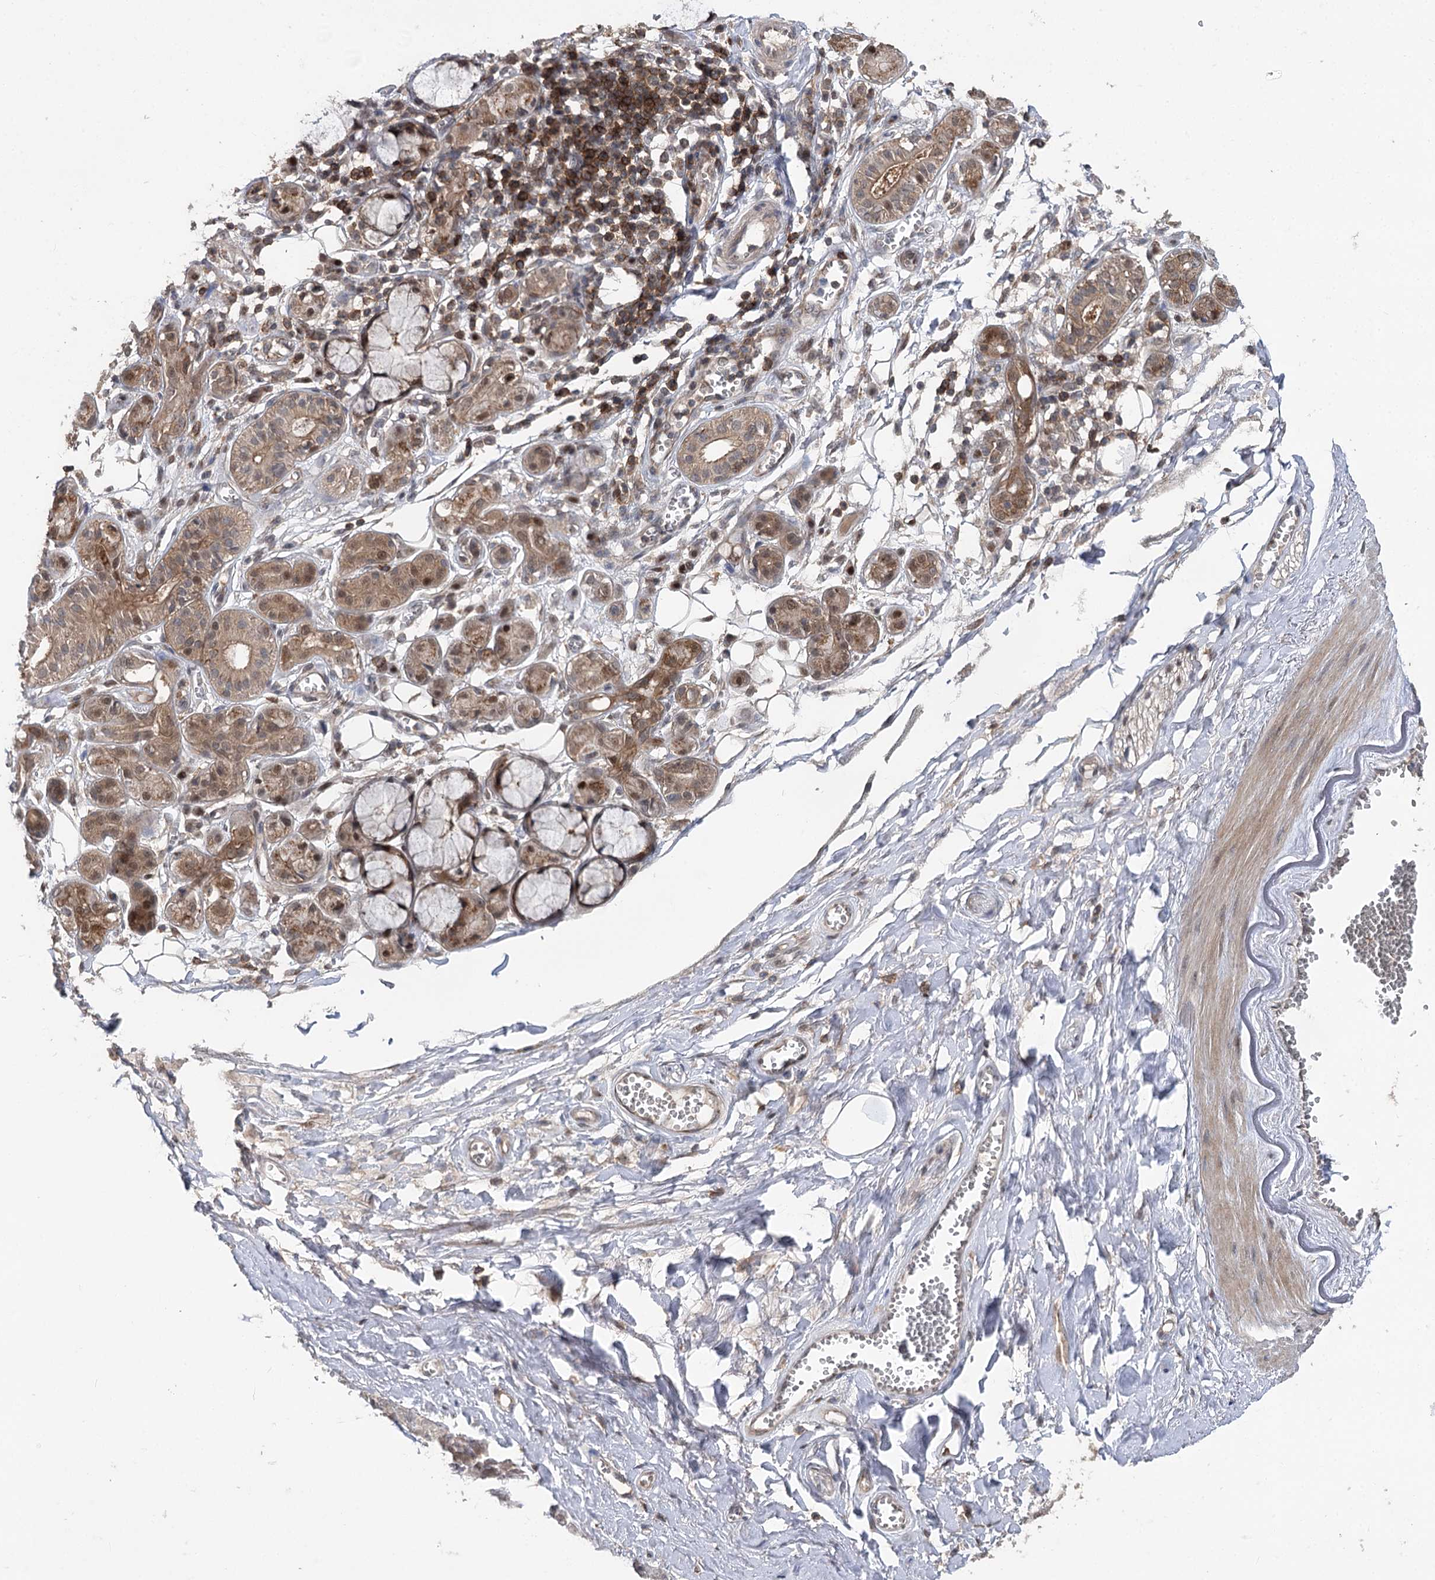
{"staining": {"intensity": "moderate", "quantity": ">75%", "location": "cytoplasmic/membranous,nuclear"}, "tissue": "soft tissue", "cell_type": "Chondrocytes", "image_type": "normal", "snomed": [{"axis": "morphology", "description": "Normal tissue, NOS"}, {"axis": "morphology", "description": "Inflammation, NOS"}, {"axis": "topography", "description": "Salivary gland"}, {"axis": "topography", "description": "Peripheral nerve tissue"}], "caption": "This image displays unremarkable soft tissue stained with immunohistochemistry to label a protein in brown. The cytoplasmic/membranous,nuclear of chondrocytes show moderate positivity for the protein. Nuclei are counter-stained blue.", "gene": "STX6", "patient": {"sex": "female", "age": 75}}